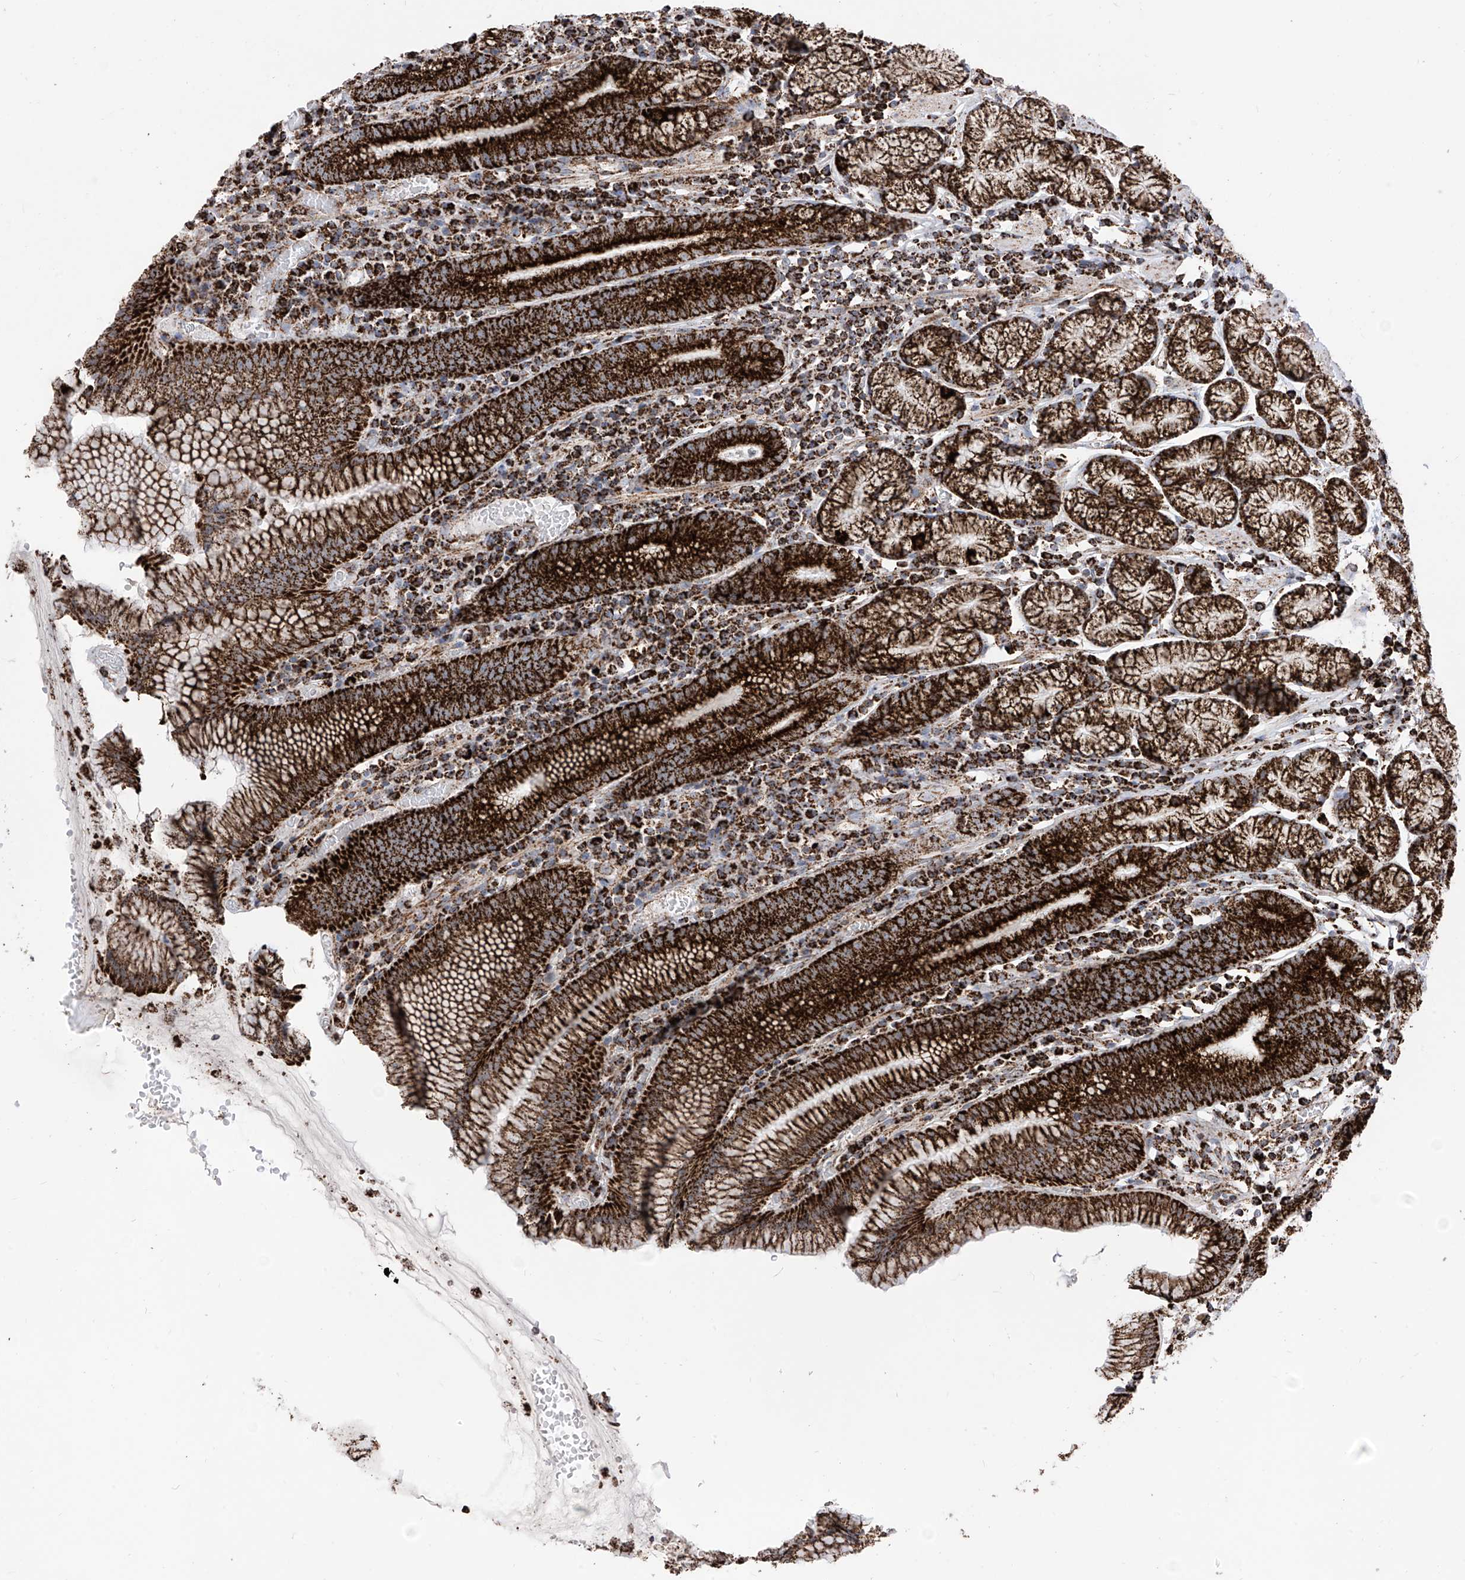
{"staining": {"intensity": "strong", "quantity": ">75%", "location": "cytoplasmic/membranous"}, "tissue": "stomach", "cell_type": "Glandular cells", "image_type": "normal", "snomed": [{"axis": "morphology", "description": "Normal tissue, NOS"}, {"axis": "topography", "description": "Stomach"}], "caption": "Stomach stained with DAB immunohistochemistry shows high levels of strong cytoplasmic/membranous positivity in approximately >75% of glandular cells. (Stains: DAB (3,3'-diaminobenzidine) in brown, nuclei in blue, Microscopy: brightfield microscopy at high magnification).", "gene": "COX5B", "patient": {"sex": "male", "age": 55}}